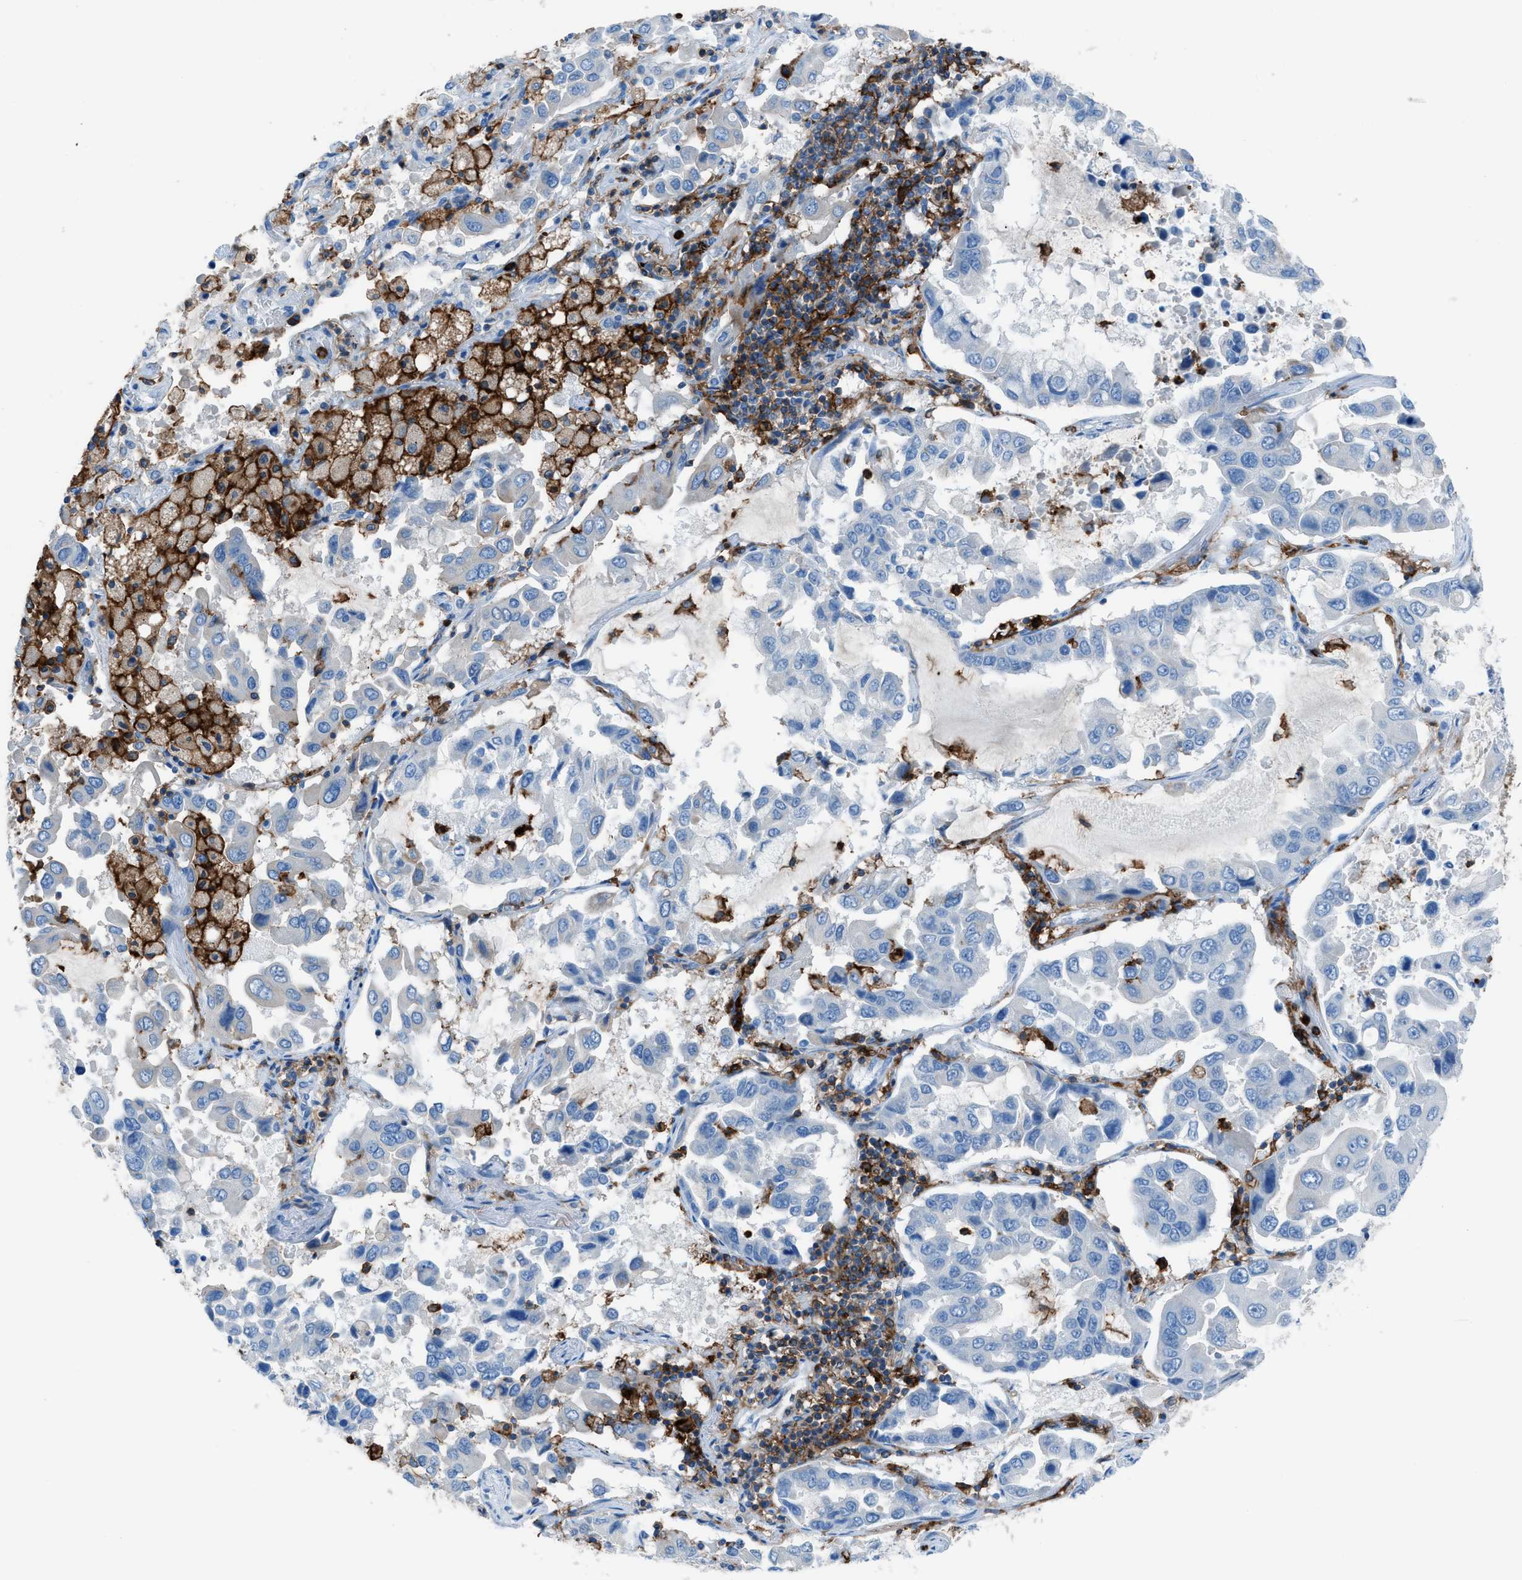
{"staining": {"intensity": "negative", "quantity": "none", "location": "none"}, "tissue": "lung cancer", "cell_type": "Tumor cells", "image_type": "cancer", "snomed": [{"axis": "morphology", "description": "Adenocarcinoma, NOS"}, {"axis": "topography", "description": "Lung"}], "caption": "Image shows no significant protein staining in tumor cells of lung cancer.", "gene": "ITGB2", "patient": {"sex": "male", "age": 64}}